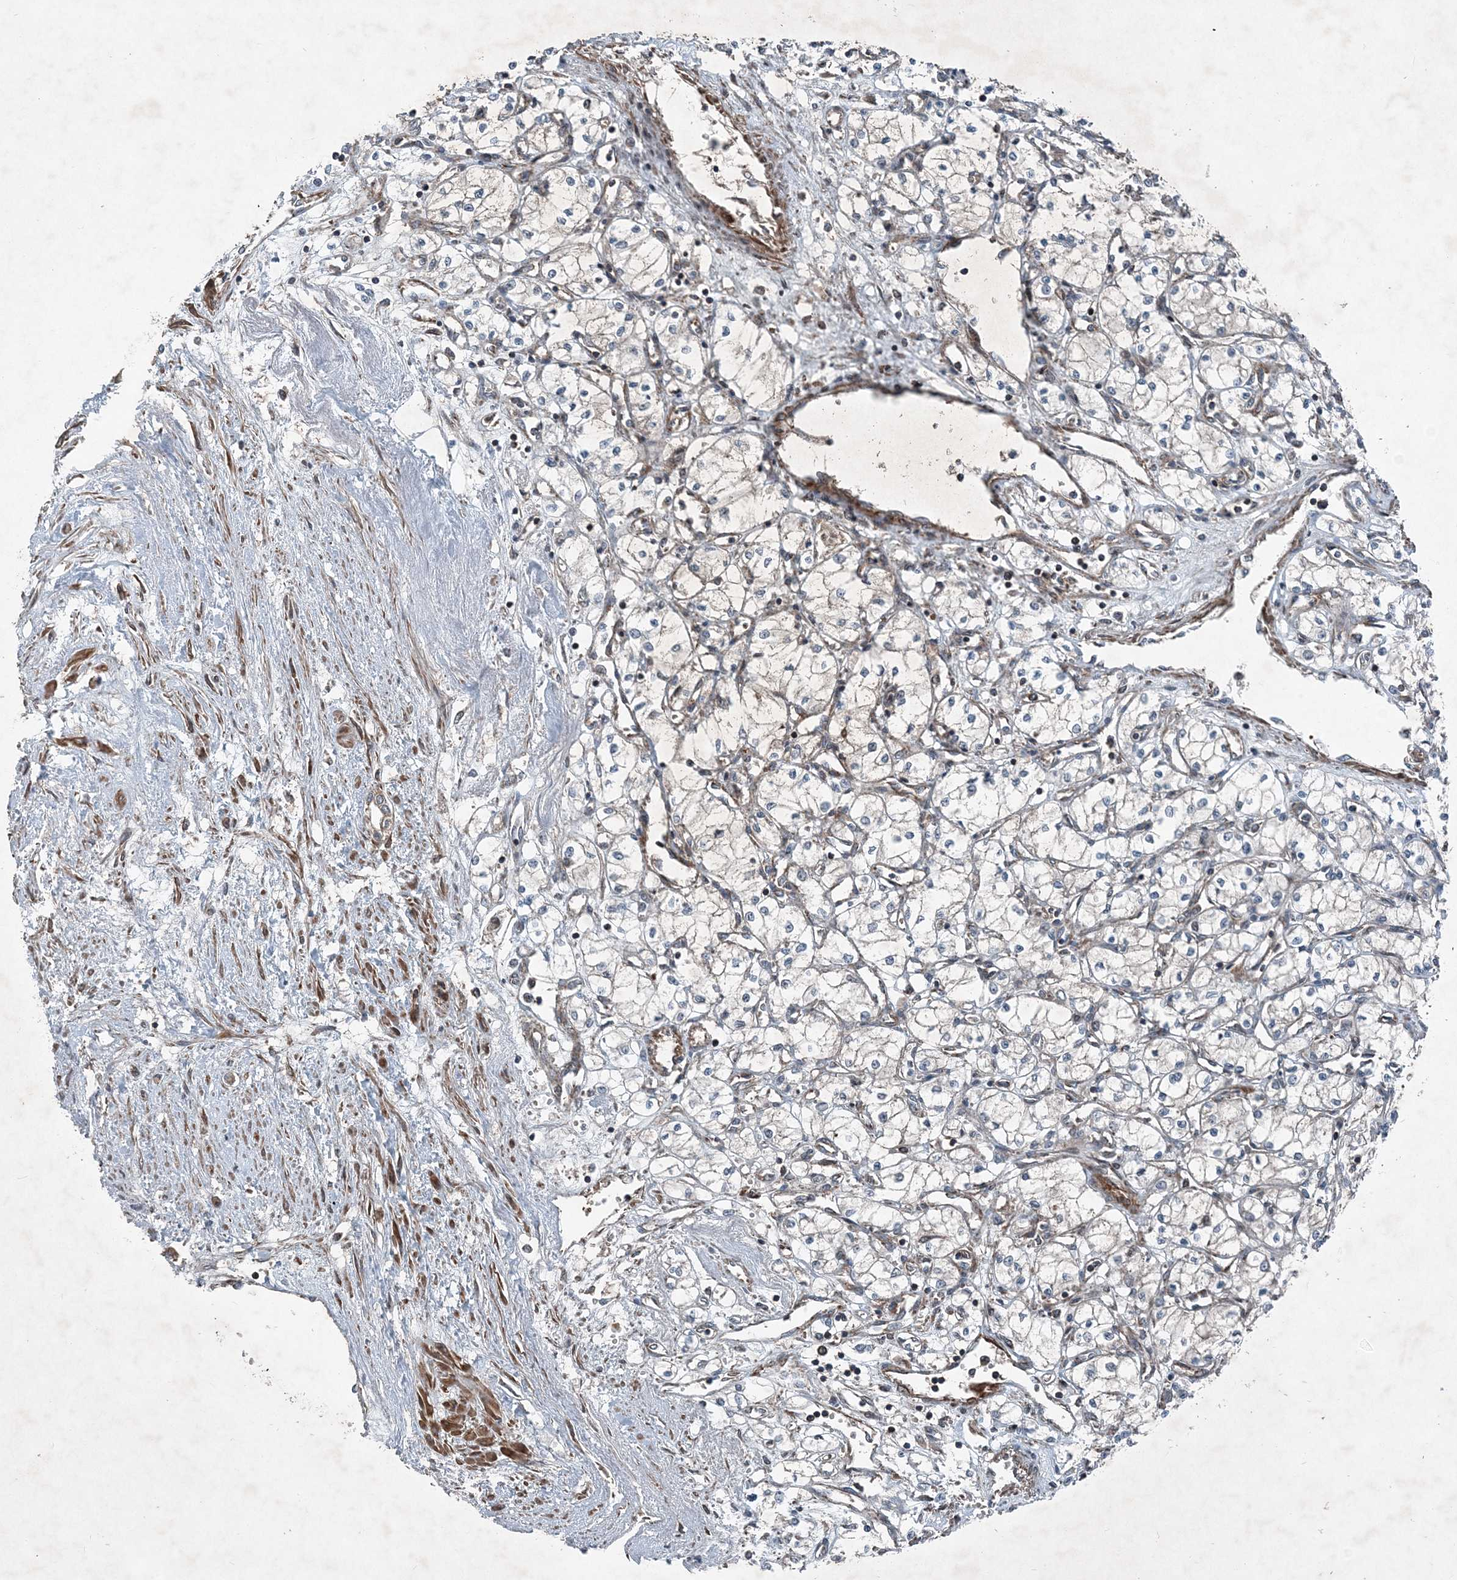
{"staining": {"intensity": "negative", "quantity": "none", "location": "none"}, "tissue": "renal cancer", "cell_type": "Tumor cells", "image_type": "cancer", "snomed": [{"axis": "morphology", "description": "Adenocarcinoma, NOS"}, {"axis": "topography", "description": "Kidney"}], "caption": "DAB immunohistochemical staining of human renal adenocarcinoma exhibits no significant expression in tumor cells.", "gene": "NDUFA2", "patient": {"sex": "male", "age": 59}}